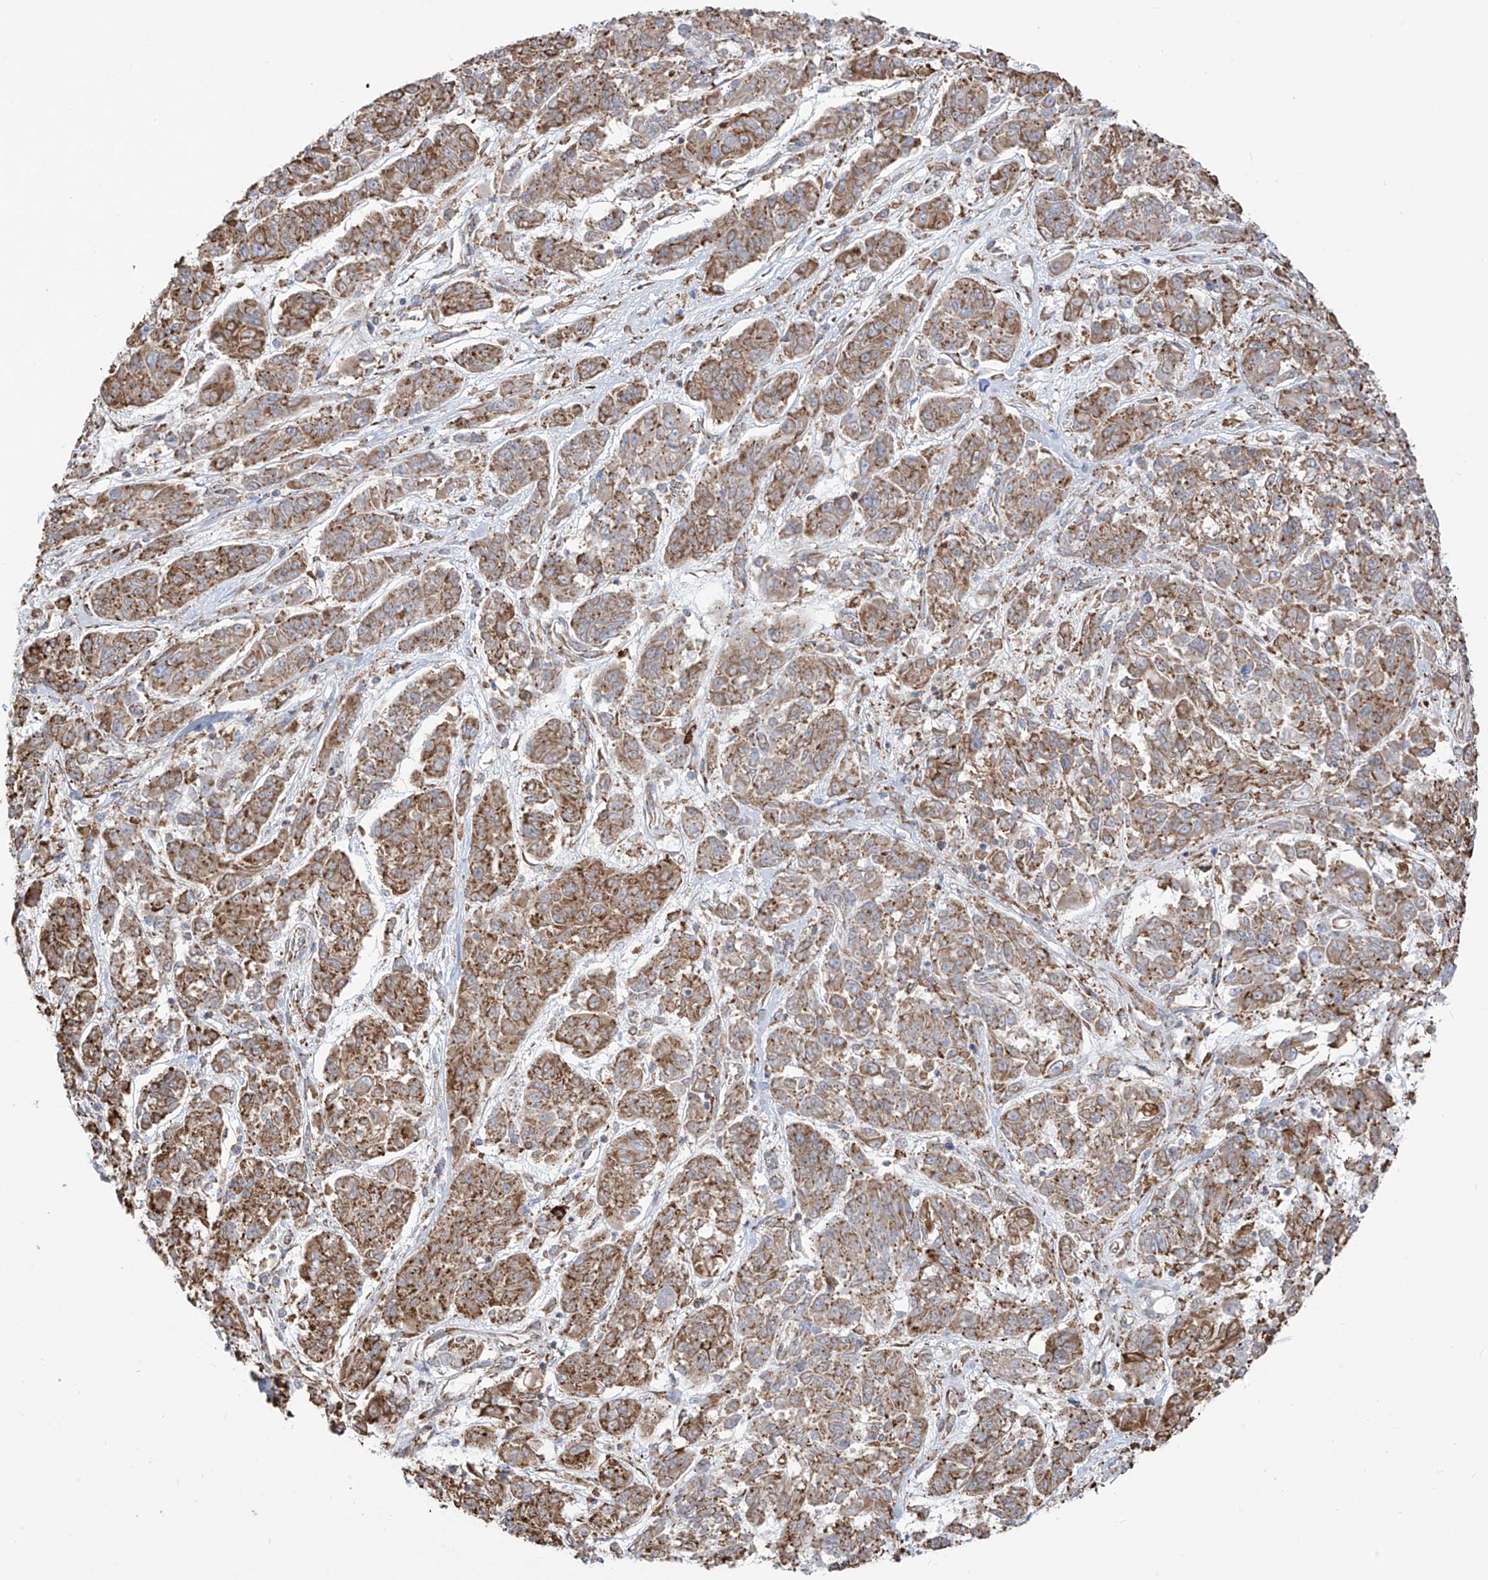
{"staining": {"intensity": "moderate", "quantity": ">75%", "location": "cytoplasmic/membranous"}, "tissue": "melanoma", "cell_type": "Tumor cells", "image_type": "cancer", "snomed": [{"axis": "morphology", "description": "Malignant melanoma, NOS"}, {"axis": "topography", "description": "Skin"}], "caption": "About >75% of tumor cells in human malignant melanoma demonstrate moderate cytoplasmic/membranous protein positivity as visualized by brown immunohistochemical staining.", "gene": "PDIA6", "patient": {"sex": "male", "age": 53}}